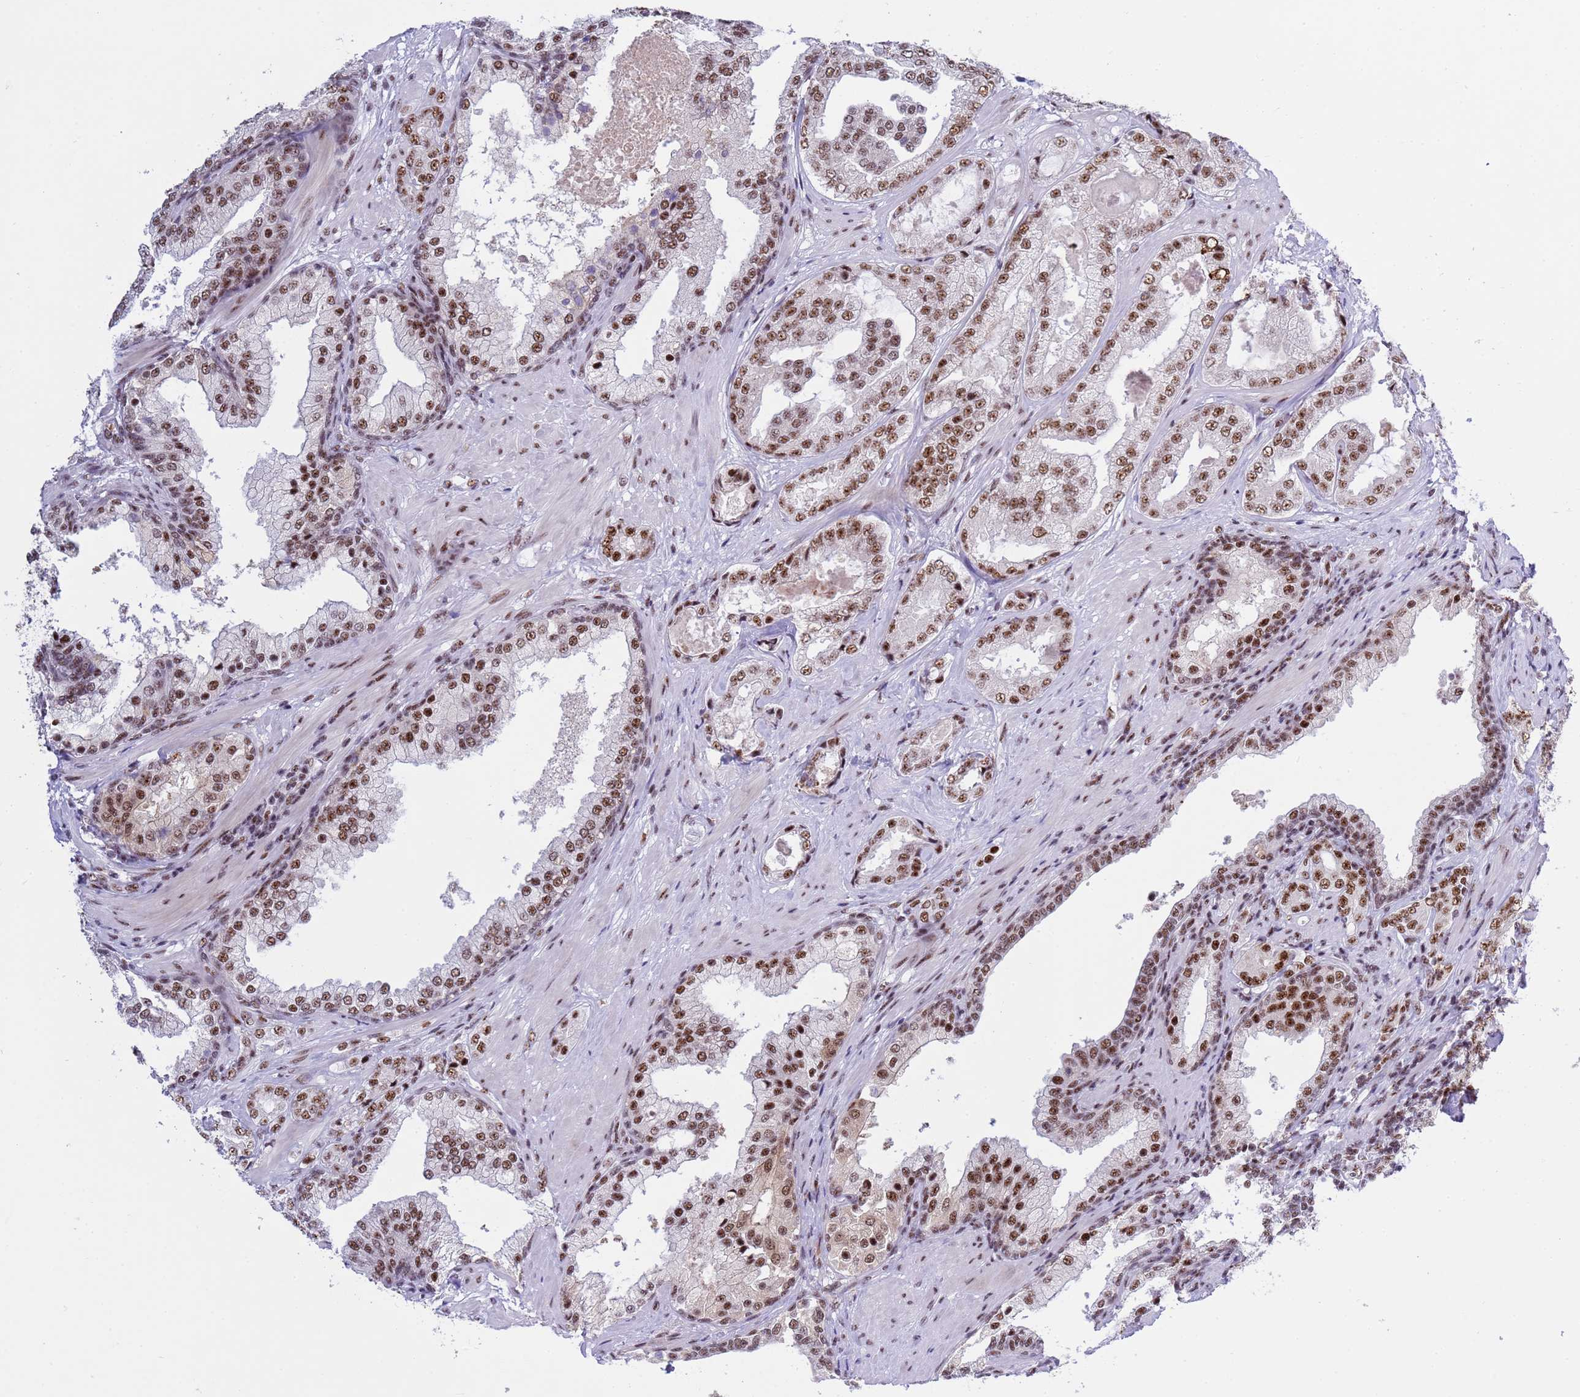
{"staining": {"intensity": "moderate", "quantity": ">75%", "location": "nuclear"}, "tissue": "prostate cancer", "cell_type": "Tumor cells", "image_type": "cancer", "snomed": [{"axis": "morphology", "description": "Adenocarcinoma, High grade"}, {"axis": "topography", "description": "Prostate"}], "caption": "A histopathology image of high-grade adenocarcinoma (prostate) stained for a protein displays moderate nuclear brown staining in tumor cells. The staining was performed using DAB, with brown indicating positive protein expression. Nuclei are stained blue with hematoxylin.", "gene": "THOC2", "patient": {"sex": "male", "age": 60}}